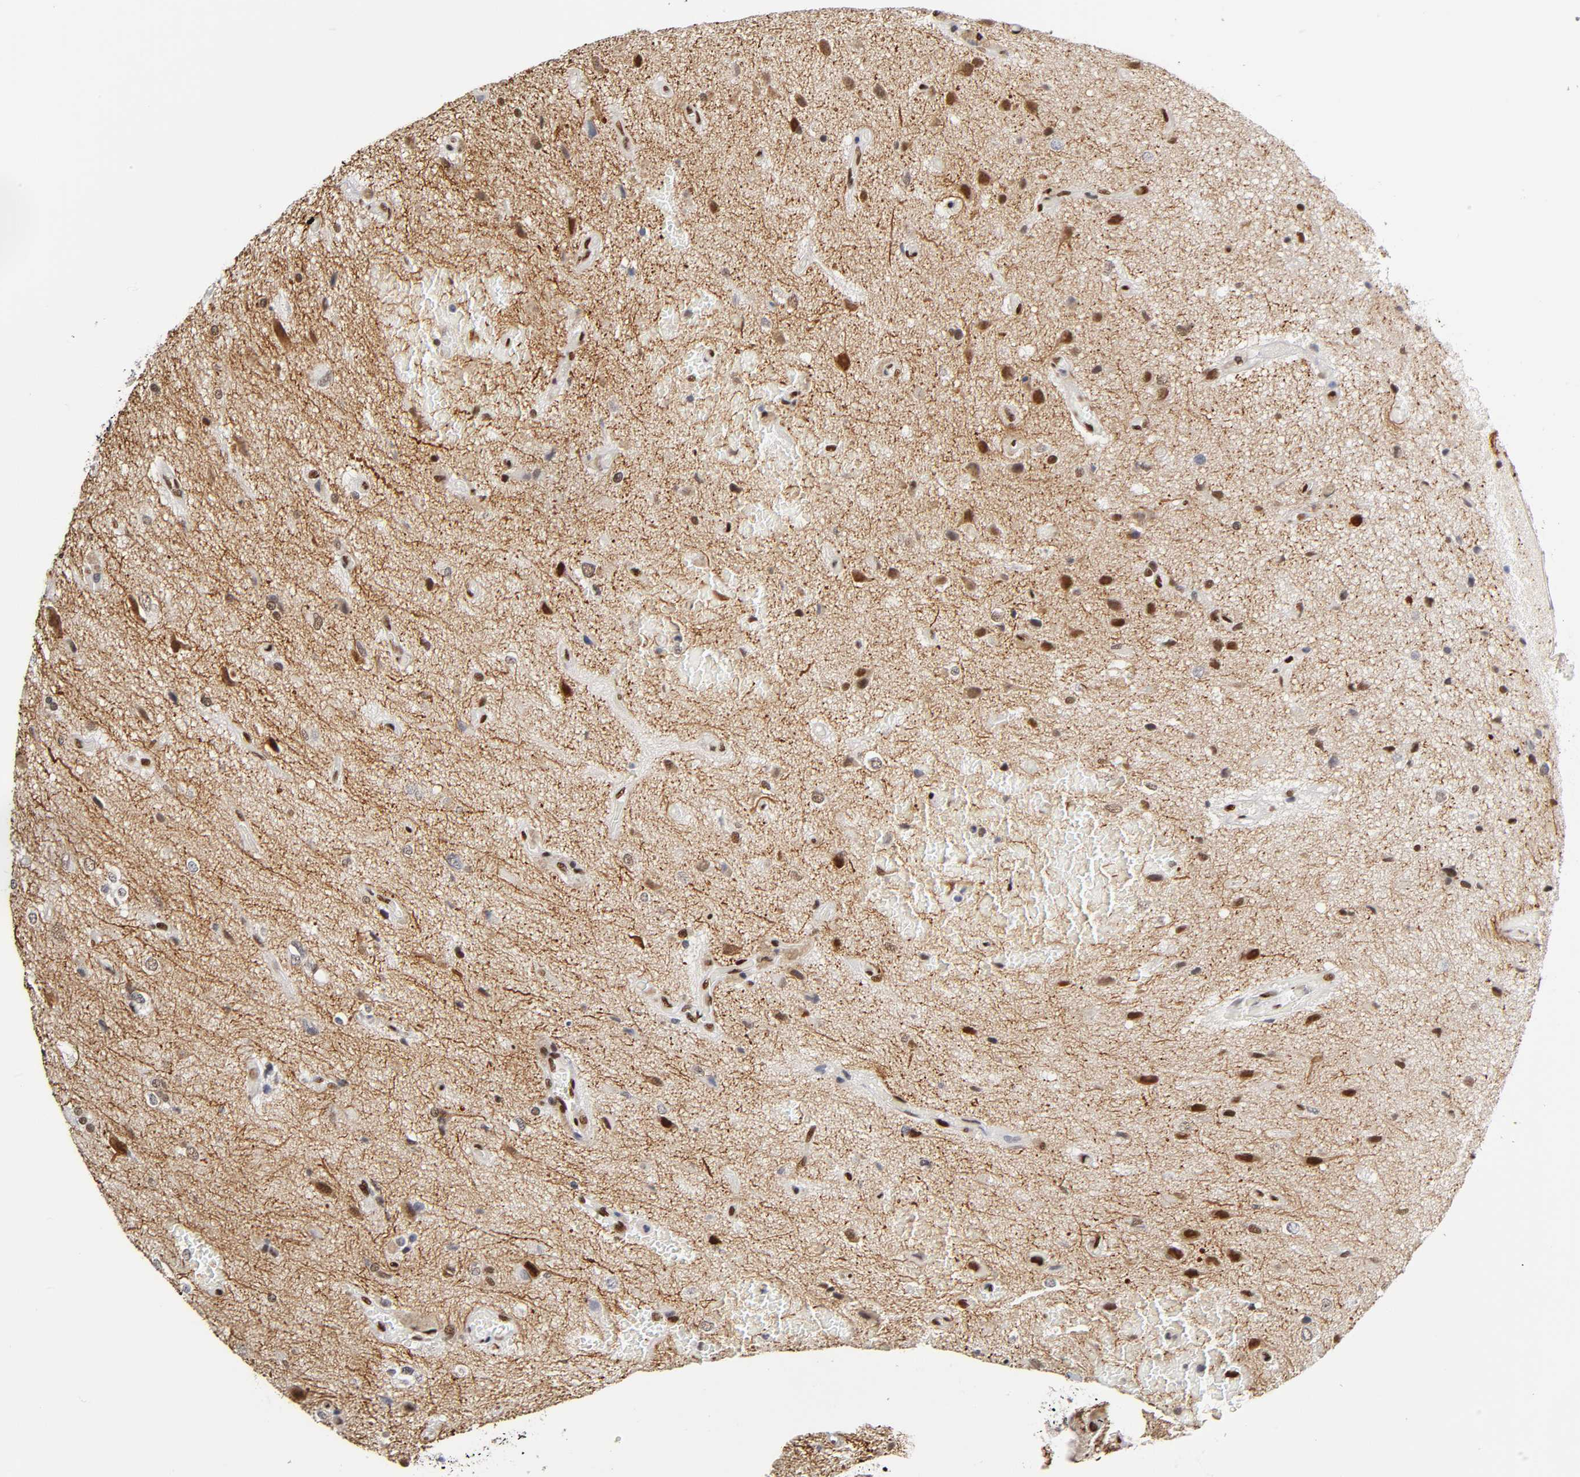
{"staining": {"intensity": "moderate", "quantity": "25%-75%", "location": "cytoplasmic/membranous,nuclear"}, "tissue": "glioma", "cell_type": "Tumor cells", "image_type": "cancer", "snomed": [{"axis": "morphology", "description": "Glioma, malignant, High grade"}, {"axis": "topography", "description": "Brain"}], "caption": "A high-resolution micrograph shows immunohistochemistry staining of malignant glioma (high-grade), which displays moderate cytoplasmic/membranous and nuclear staining in about 25%-75% of tumor cells. (DAB (3,3'-diaminobenzidine) = brown stain, brightfield microscopy at high magnification).", "gene": "NR3C1", "patient": {"sex": "male", "age": 47}}